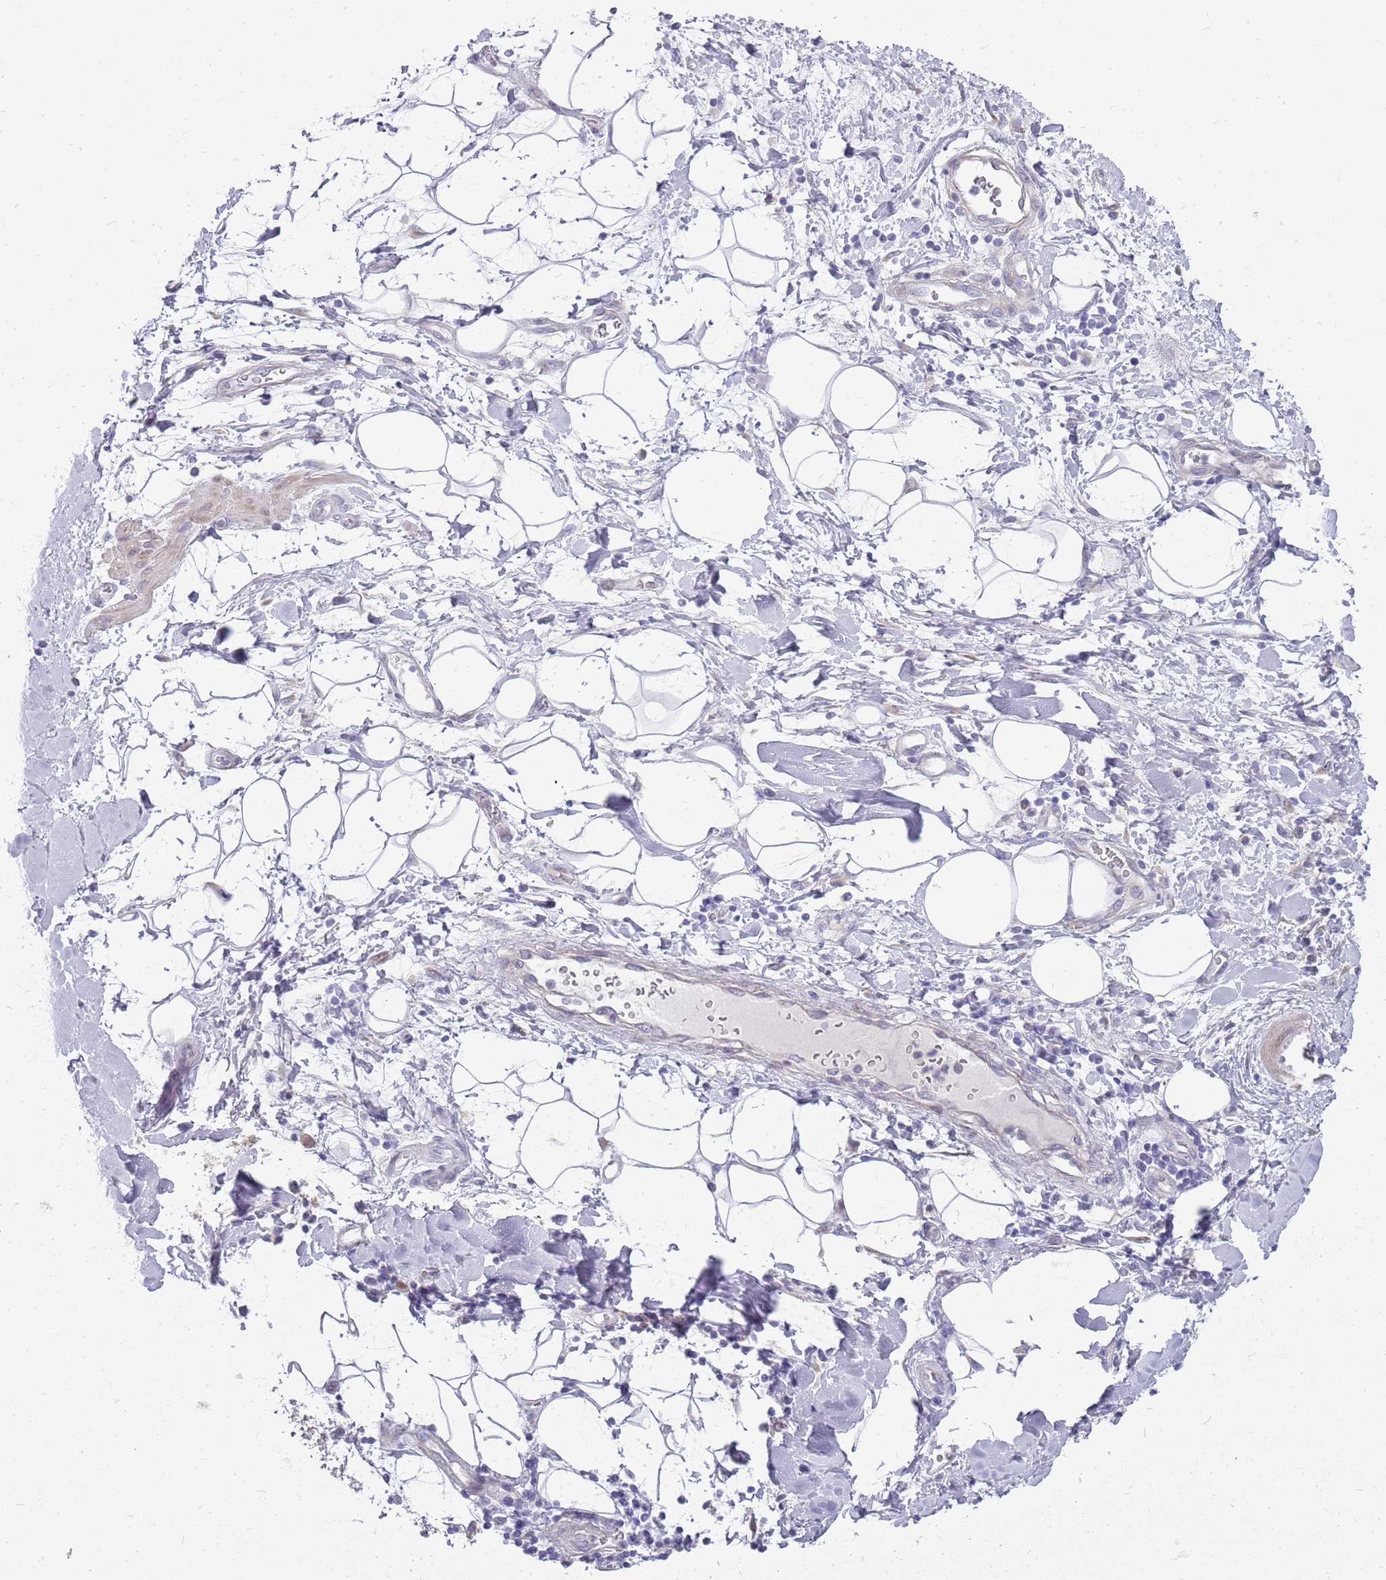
{"staining": {"intensity": "negative", "quantity": "none", "location": "none"}, "tissue": "adipose tissue", "cell_type": "Adipocytes", "image_type": "normal", "snomed": [{"axis": "morphology", "description": "Normal tissue, NOS"}, {"axis": "morphology", "description": "Adenocarcinoma, NOS"}, {"axis": "topography", "description": "Pancreas"}, {"axis": "topography", "description": "Peripheral nerve tissue"}], "caption": "An IHC histopathology image of unremarkable adipose tissue is shown. There is no staining in adipocytes of adipose tissue.", "gene": "DIPK1C", "patient": {"sex": "male", "age": 59}}